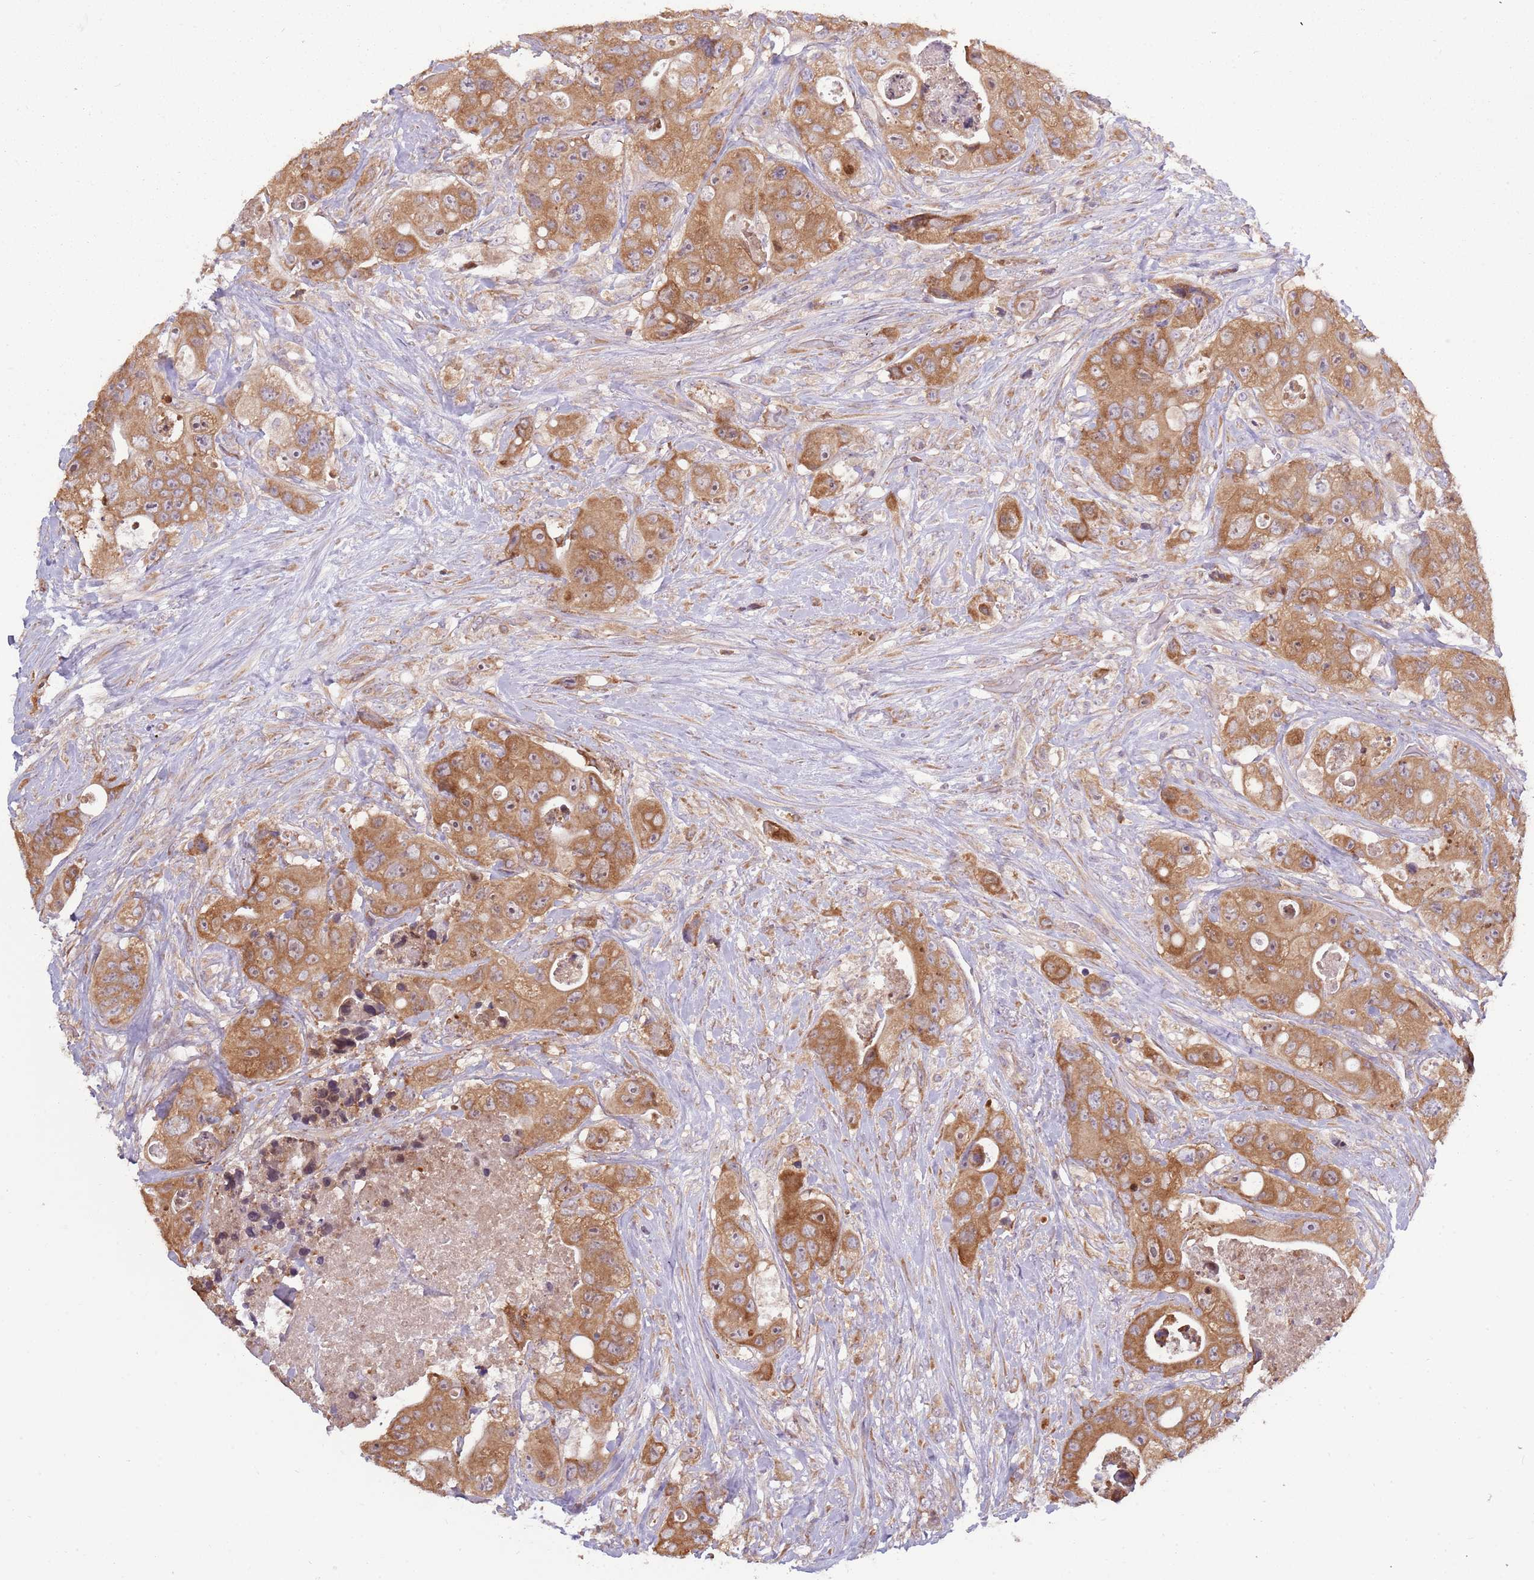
{"staining": {"intensity": "moderate", "quantity": ">75%", "location": "cytoplasmic/membranous"}, "tissue": "colorectal cancer", "cell_type": "Tumor cells", "image_type": "cancer", "snomed": [{"axis": "morphology", "description": "Adenocarcinoma, NOS"}, {"axis": "topography", "description": "Colon"}], "caption": "Approximately >75% of tumor cells in human colorectal cancer show moderate cytoplasmic/membranous protein expression as visualized by brown immunohistochemical staining.", "gene": "RPL17-C18orf32", "patient": {"sex": "female", "age": 46}}